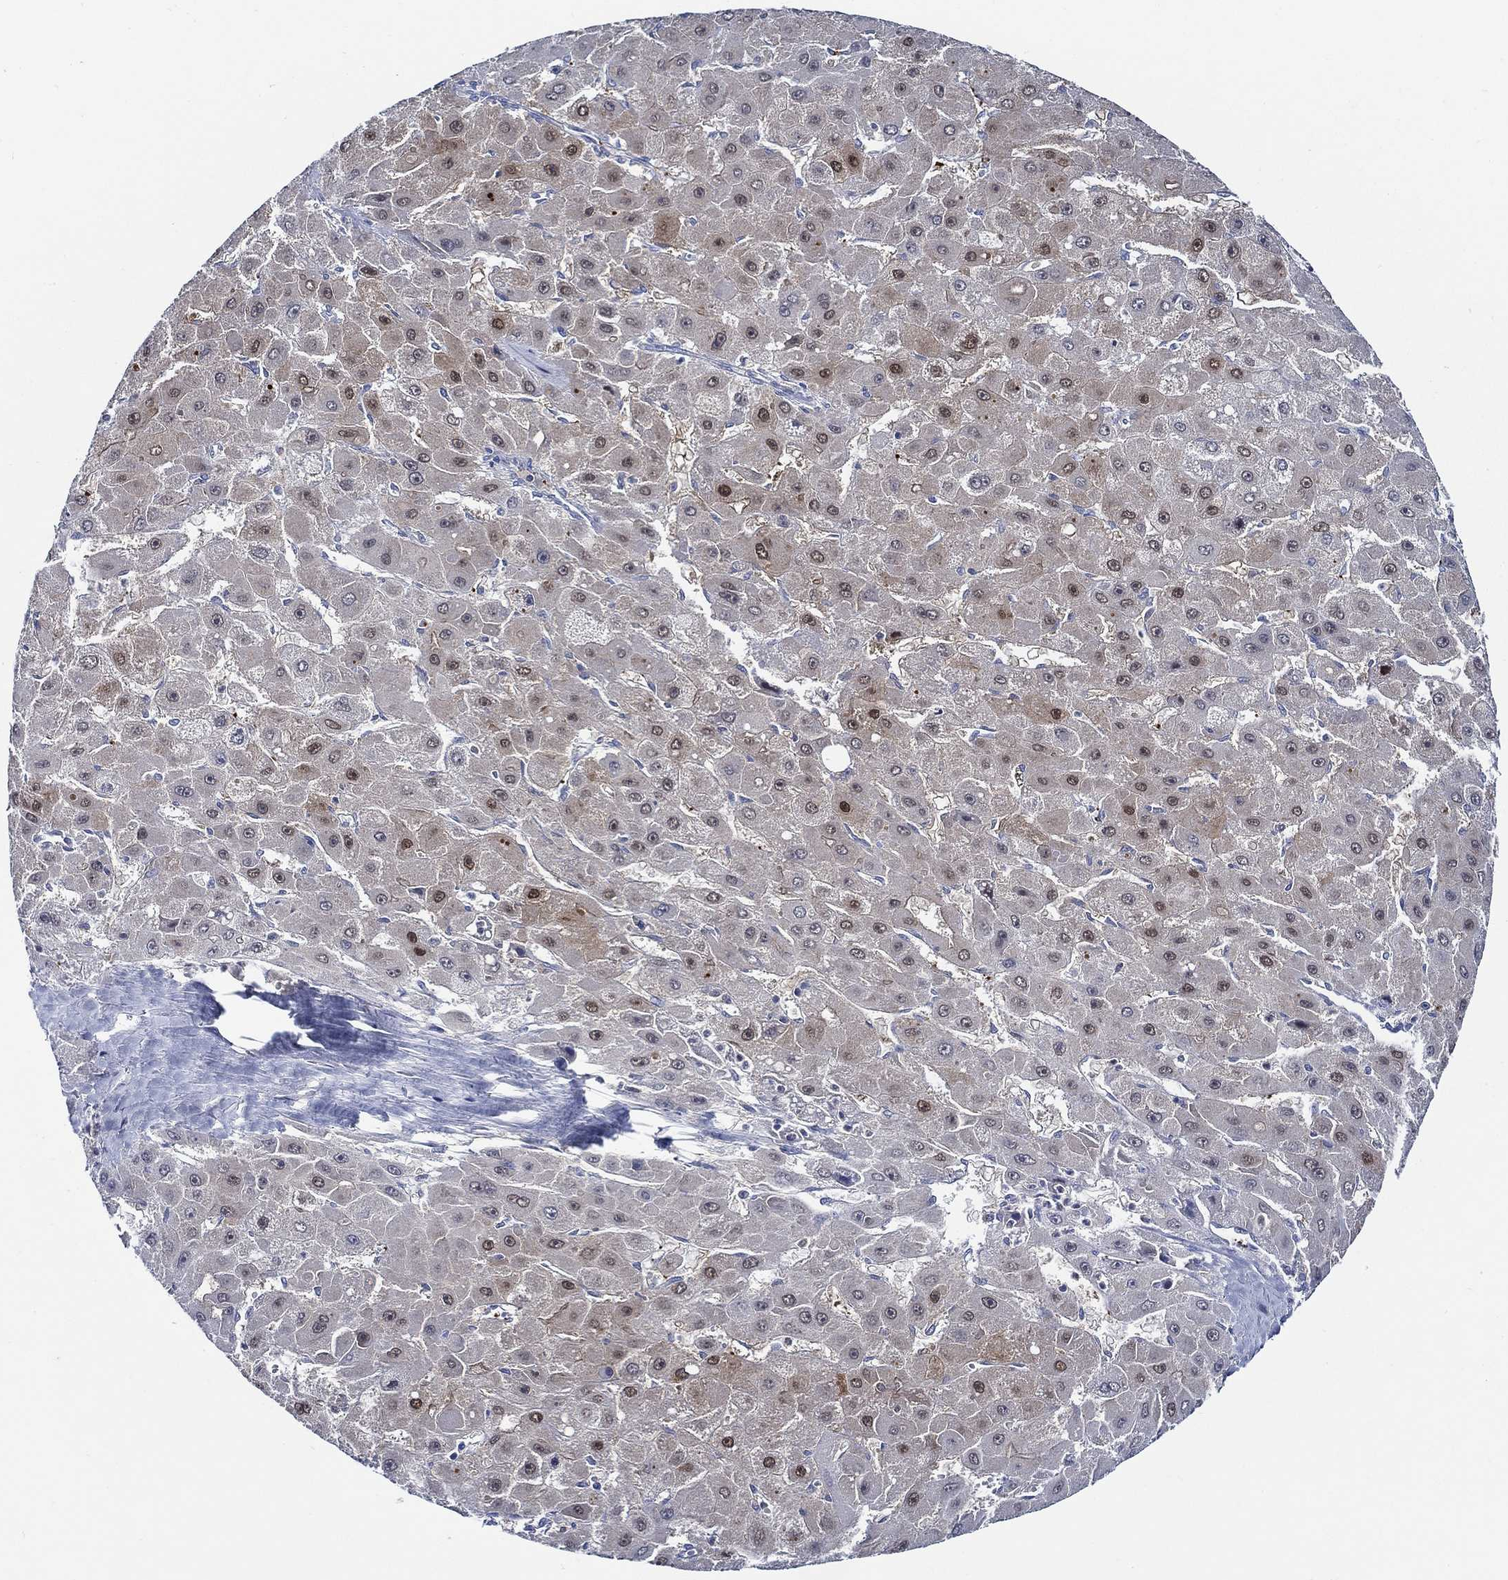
{"staining": {"intensity": "strong", "quantity": "<25%", "location": "nuclear"}, "tissue": "liver cancer", "cell_type": "Tumor cells", "image_type": "cancer", "snomed": [{"axis": "morphology", "description": "Carcinoma, Hepatocellular, NOS"}, {"axis": "topography", "description": "Liver"}], "caption": "IHC (DAB (3,3'-diaminobenzidine)) staining of liver cancer exhibits strong nuclear protein expression in about <25% of tumor cells.", "gene": "ALOX12", "patient": {"sex": "female", "age": 25}}